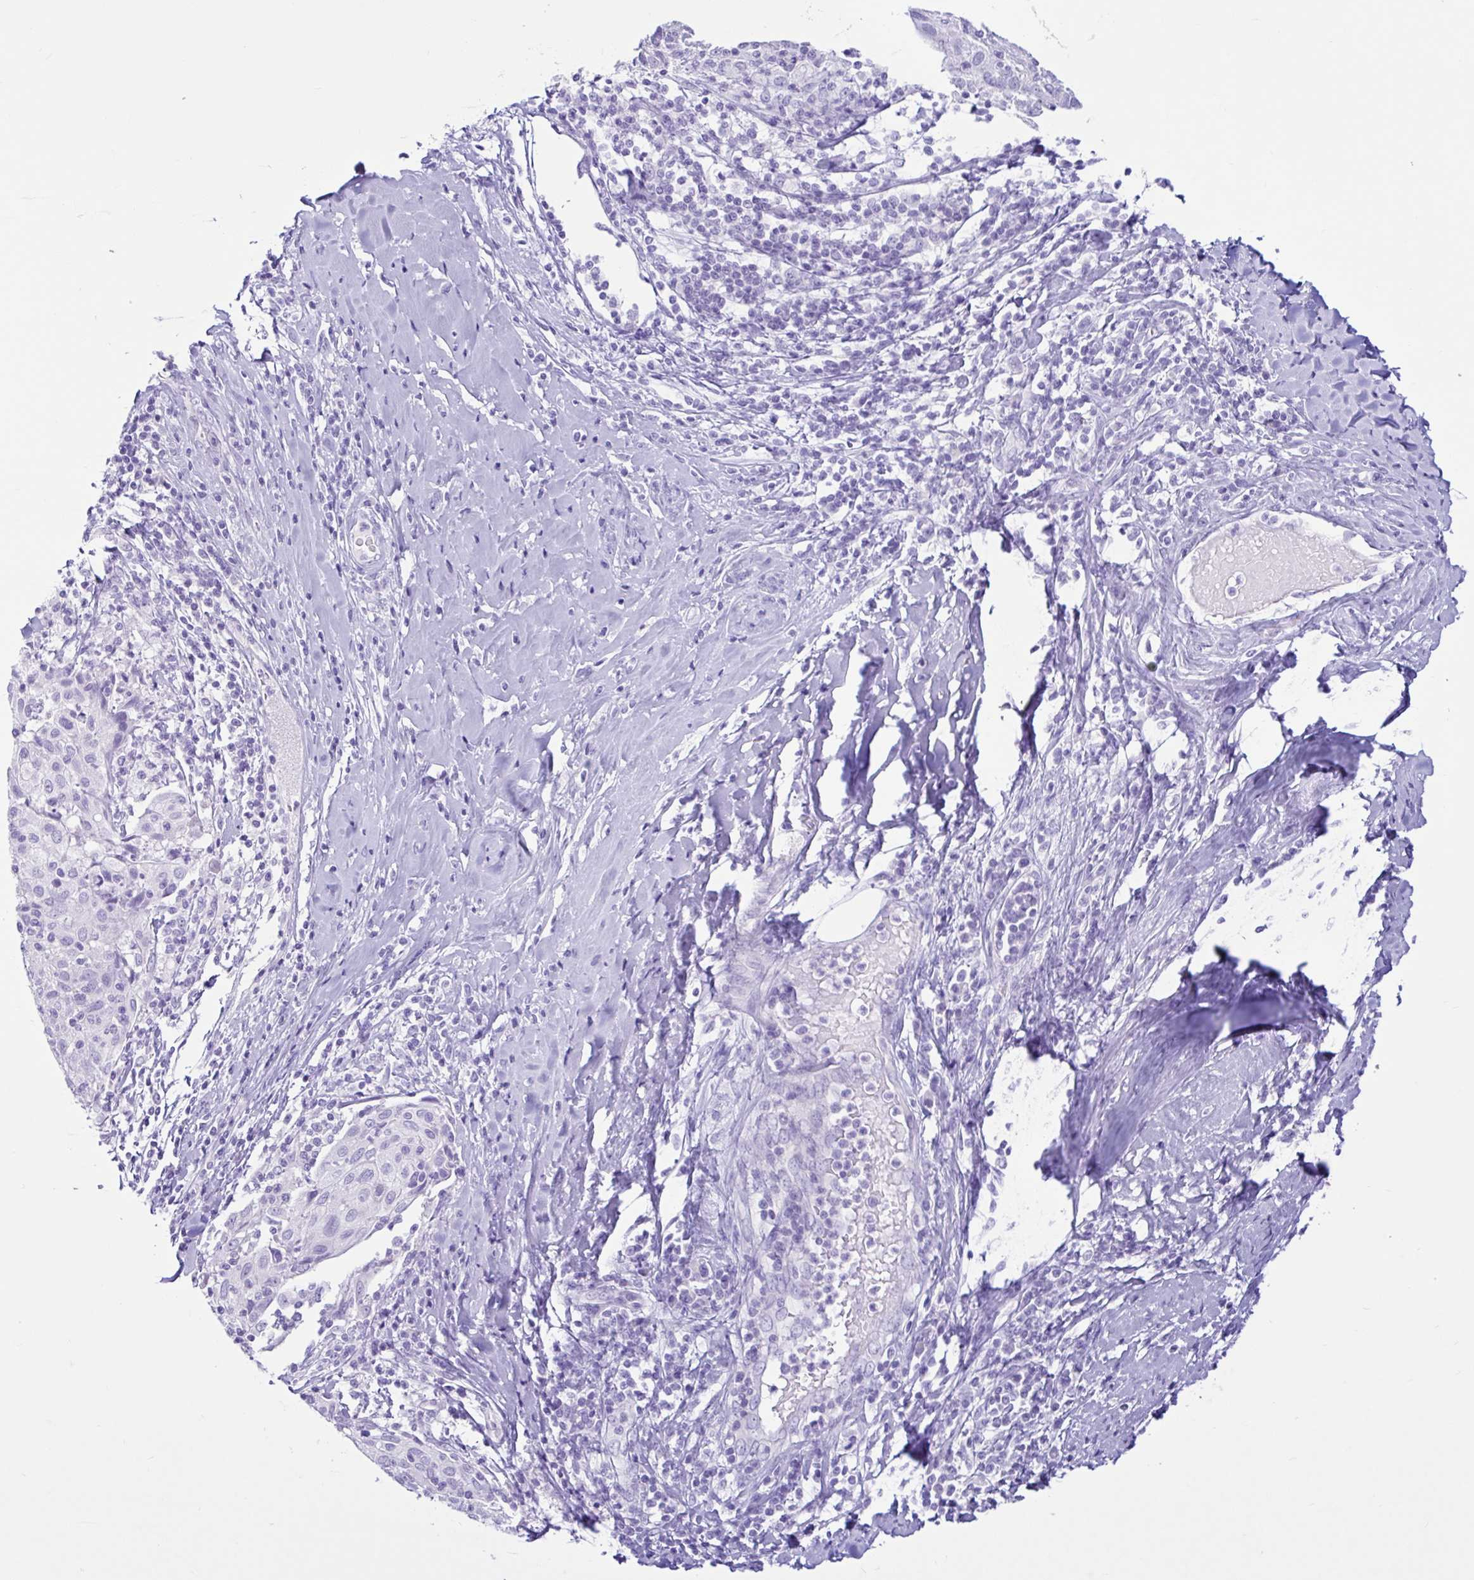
{"staining": {"intensity": "negative", "quantity": "none", "location": "none"}, "tissue": "cervical cancer", "cell_type": "Tumor cells", "image_type": "cancer", "snomed": [{"axis": "morphology", "description": "Squamous cell carcinoma, NOS"}, {"axis": "topography", "description": "Cervix"}], "caption": "Immunohistochemistry (IHC) photomicrograph of human squamous cell carcinoma (cervical) stained for a protein (brown), which shows no expression in tumor cells. (Stains: DAB immunohistochemistry (IHC) with hematoxylin counter stain, Microscopy: brightfield microscopy at high magnification).", "gene": "CYP19A1", "patient": {"sex": "female", "age": 52}}